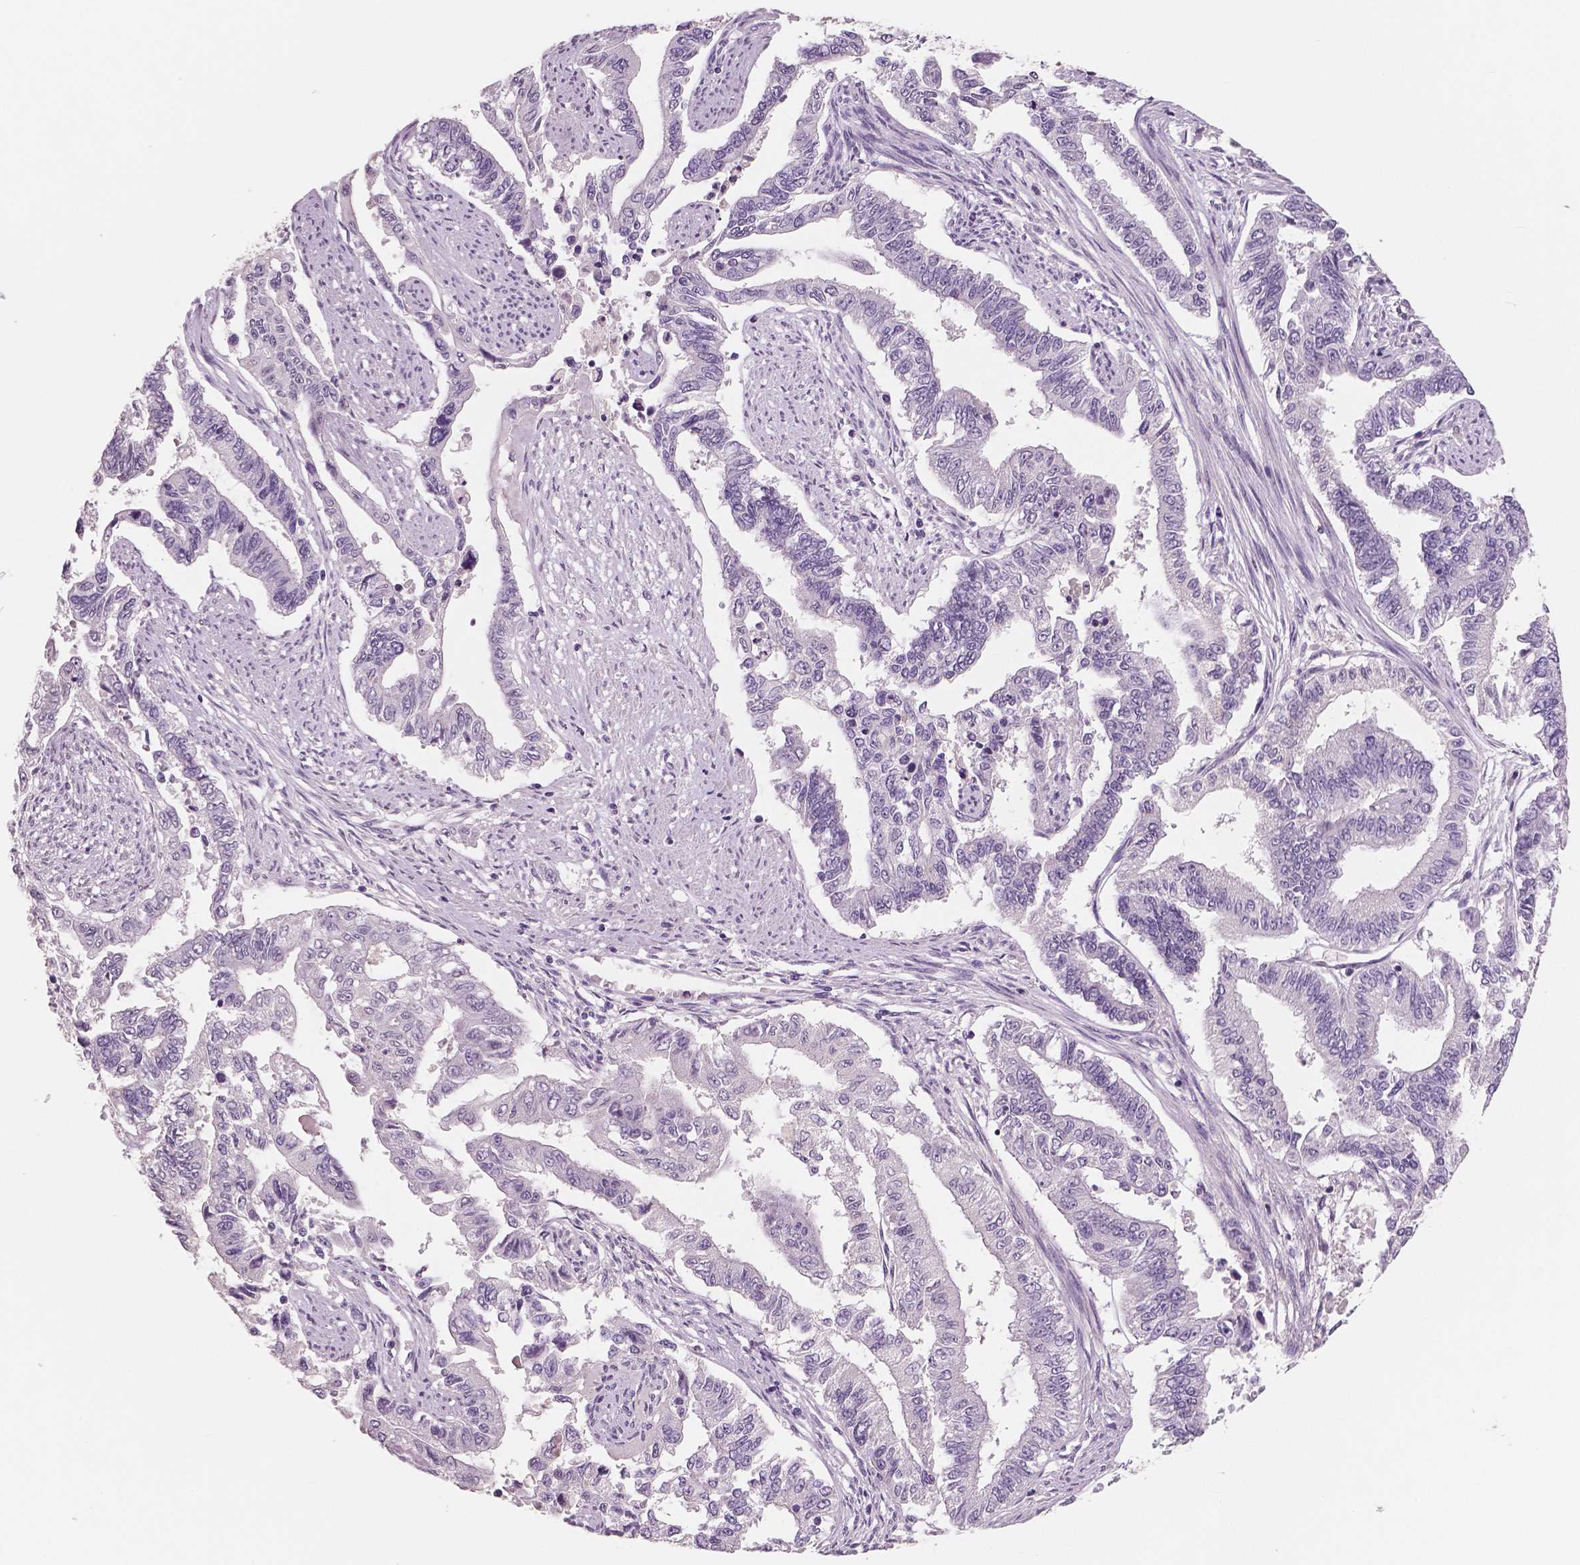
{"staining": {"intensity": "negative", "quantity": "none", "location": "none"}, "tissue": "endometrial cancer", "cell_type": "Tumor cells", "image_type": "cancer", "snomed": [{"axis": "morphology", "description": "Adenocarcinoma, NOS"}, {"axis": "topography", "description": "Uterus"}], "caption": "IHC image of human endometrial cancer stained for a protein (brown), which displays no staining in tumor cells.", "gene": "NECAB1", "patient": {"sex": "female", "age": 59}}